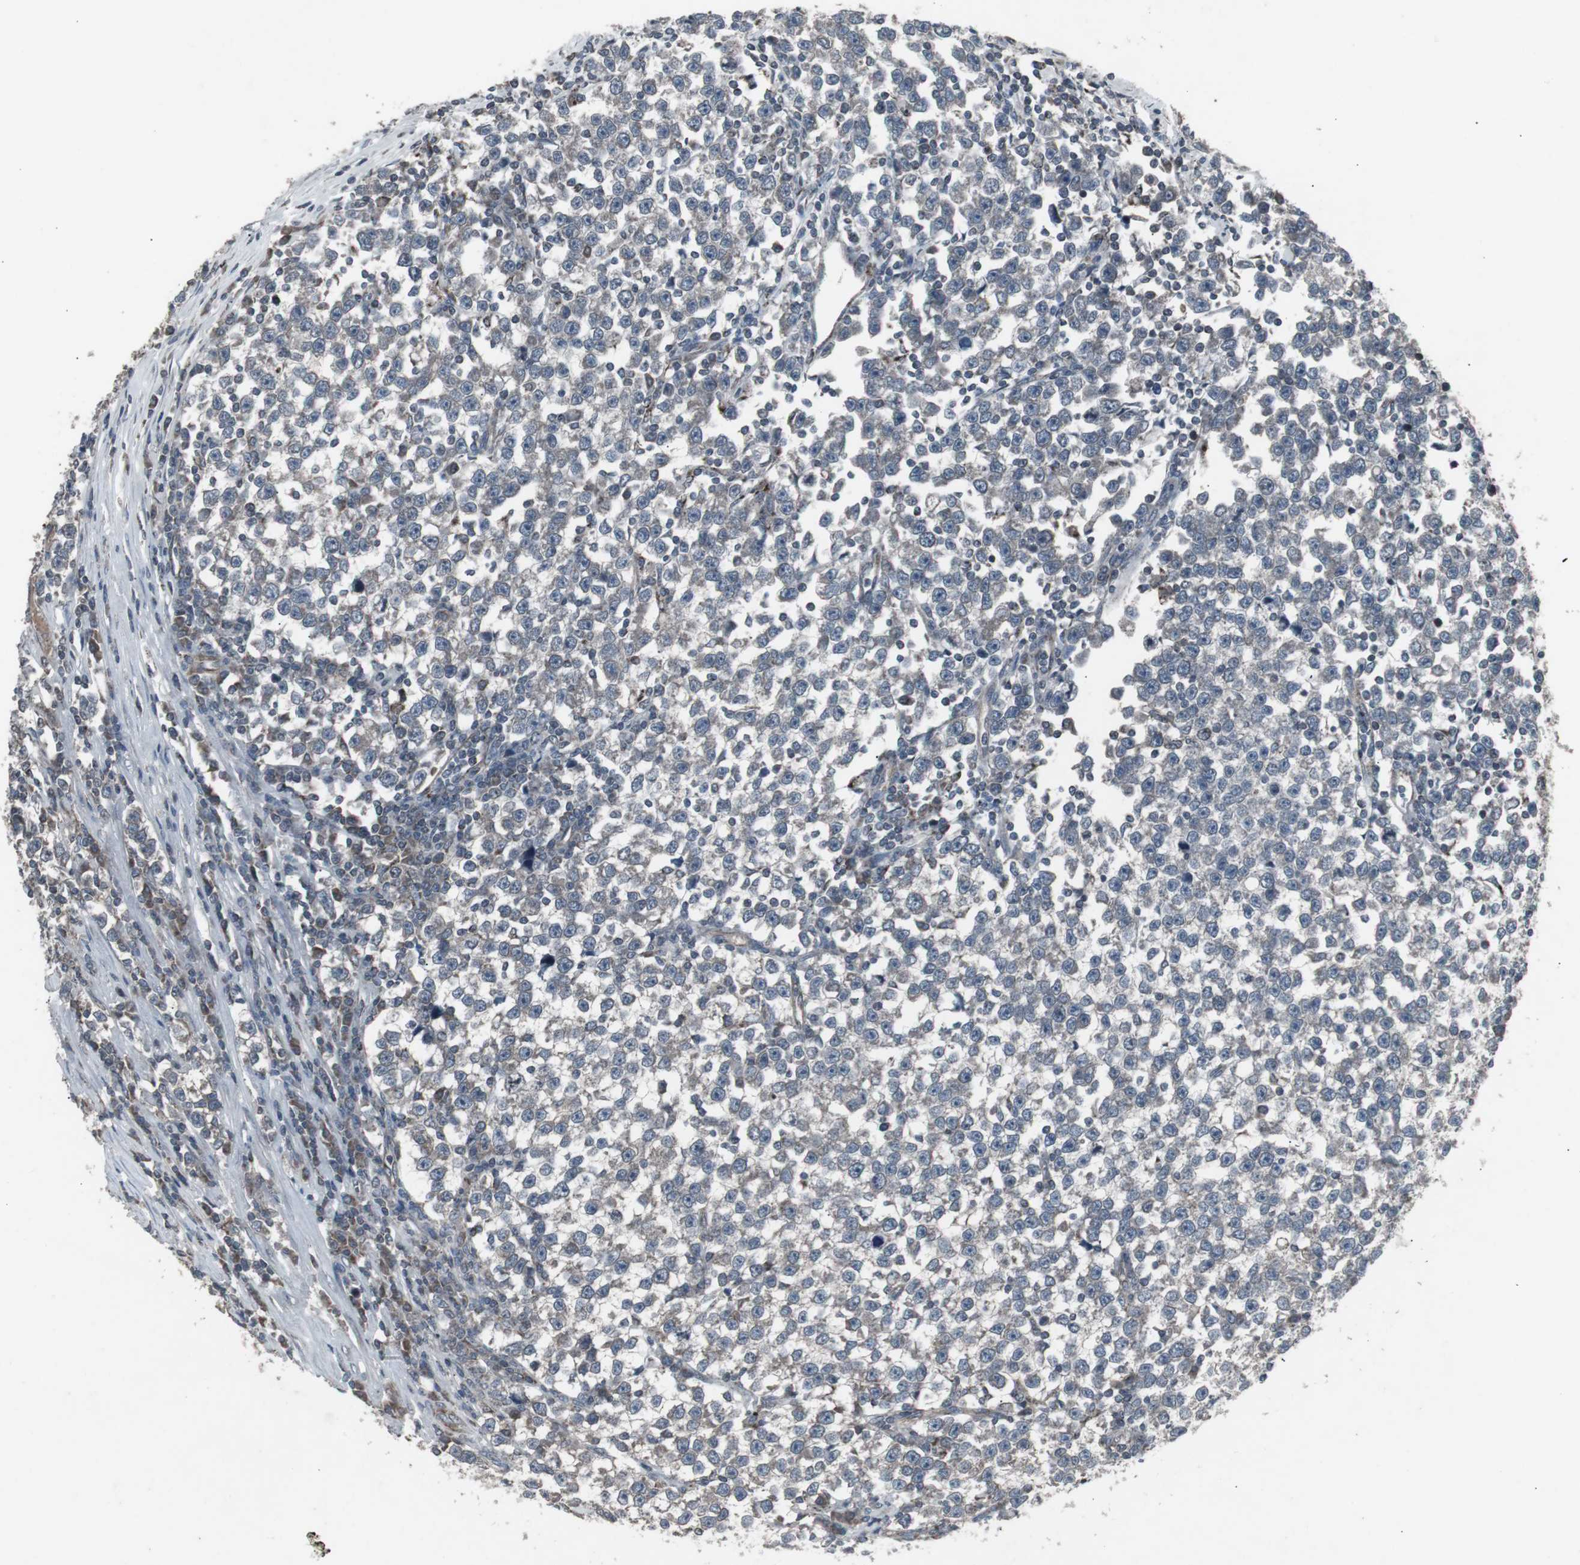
{"staining": {"intensity": "negative", "quantity": "none", "location": "none"}, "tissue": "testis cancer", "cell_type": "Tumor cells", "image_type": "cancer", "snomed": [{"axis": "morphology", "description": "Seminoma, NOS"}, {"axis": "topography", "description": "Testis"}], "caption": "Tumor cells are negative for protein expression in human testis cancer.", "gene": "SSTR2", "patient": {"sex": "male", "age": 43}}